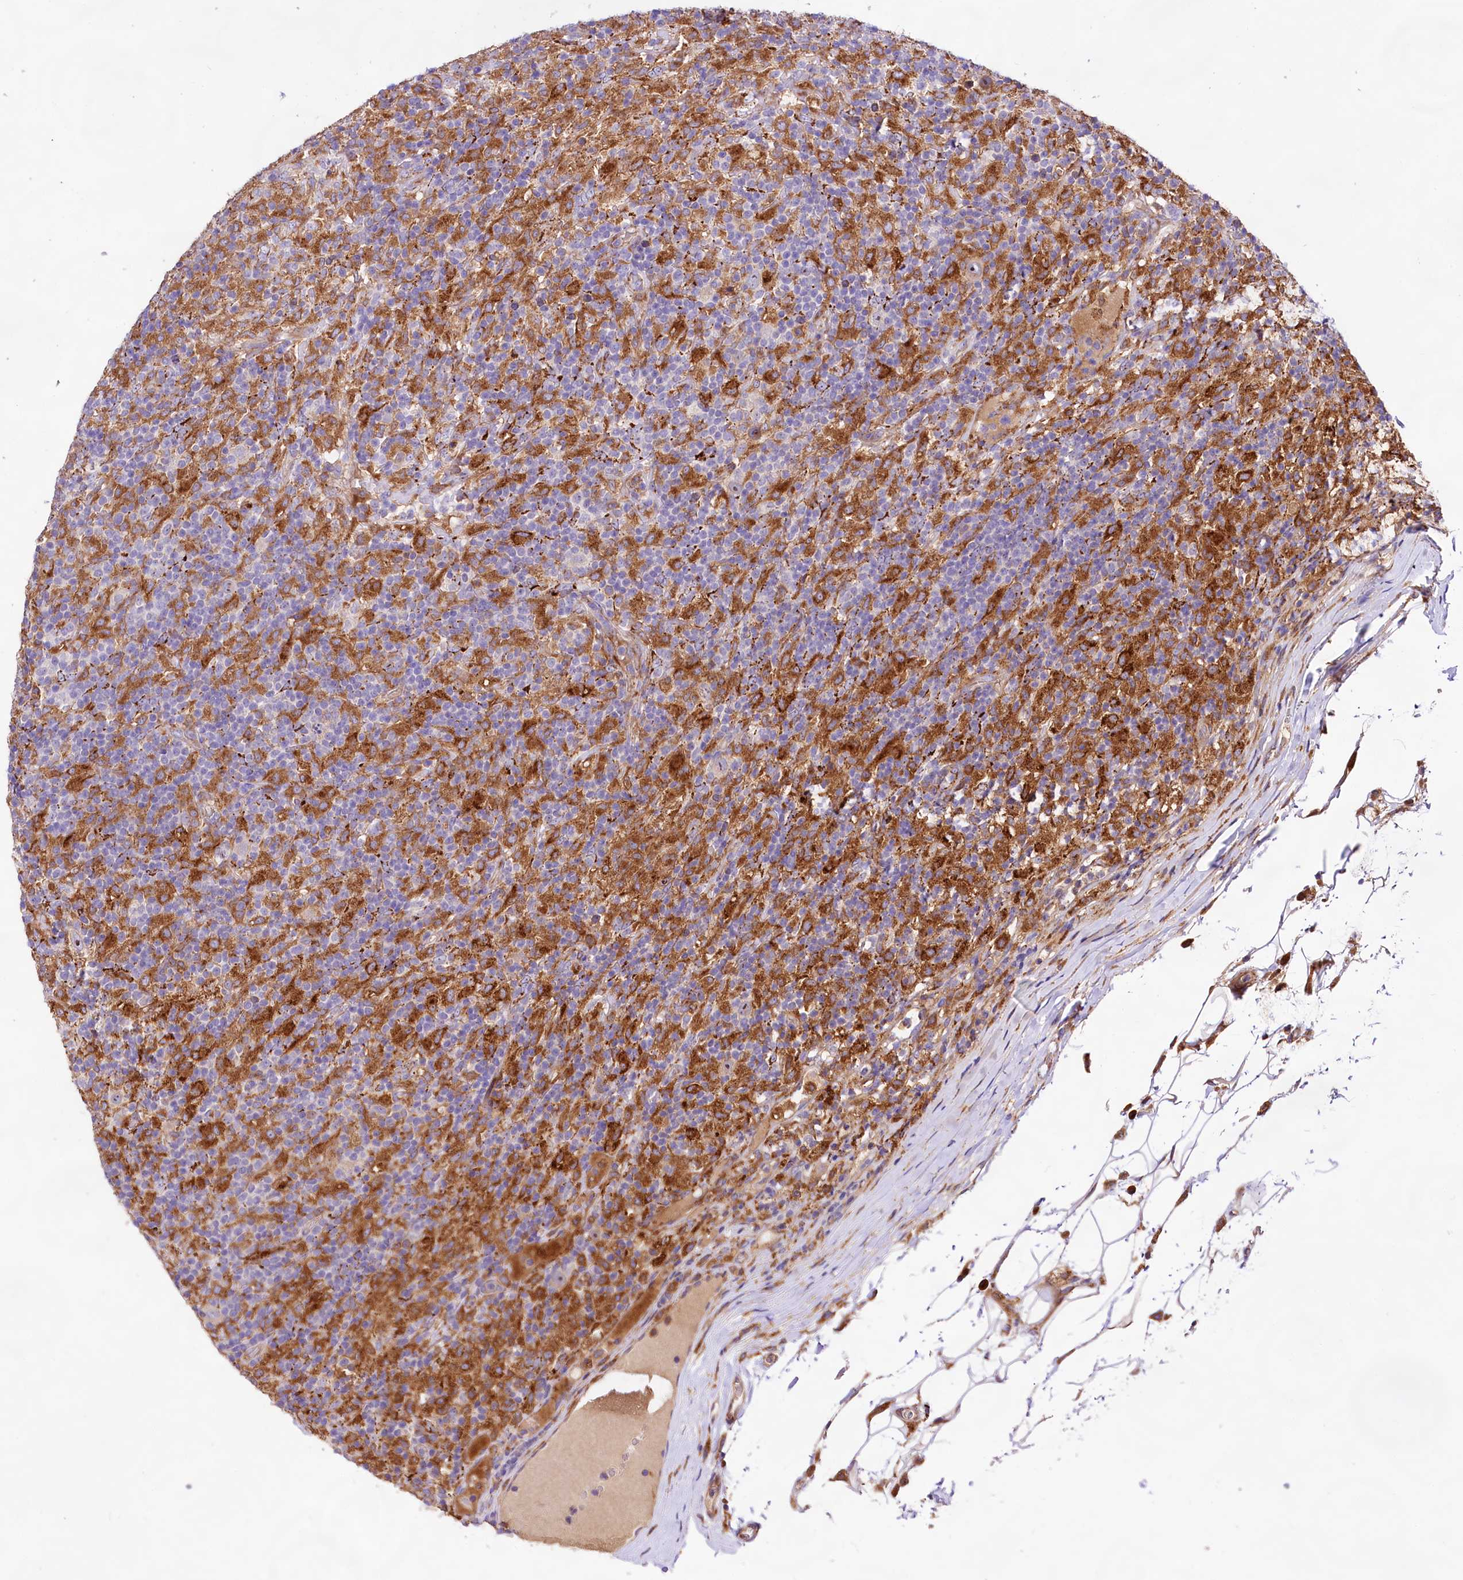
{"staining": {"intensity": "negative", "quantity": "none", "location": "none"}, "tissue": "lymphoma", "cell_type": "Tumor cells", "image_type": "cancer", "snomed": [{"axis": "morphology", "description": "Hodgkin's disease, NOS"}, {"axis": "topography", "description": "Lymph node"}], "caption": "Hodgkin's disease stained for a protein using IHC exhibits no positivity tumor cells.", "gene": "DMXL2", "patient": {"sex": "male", "age": 70}}